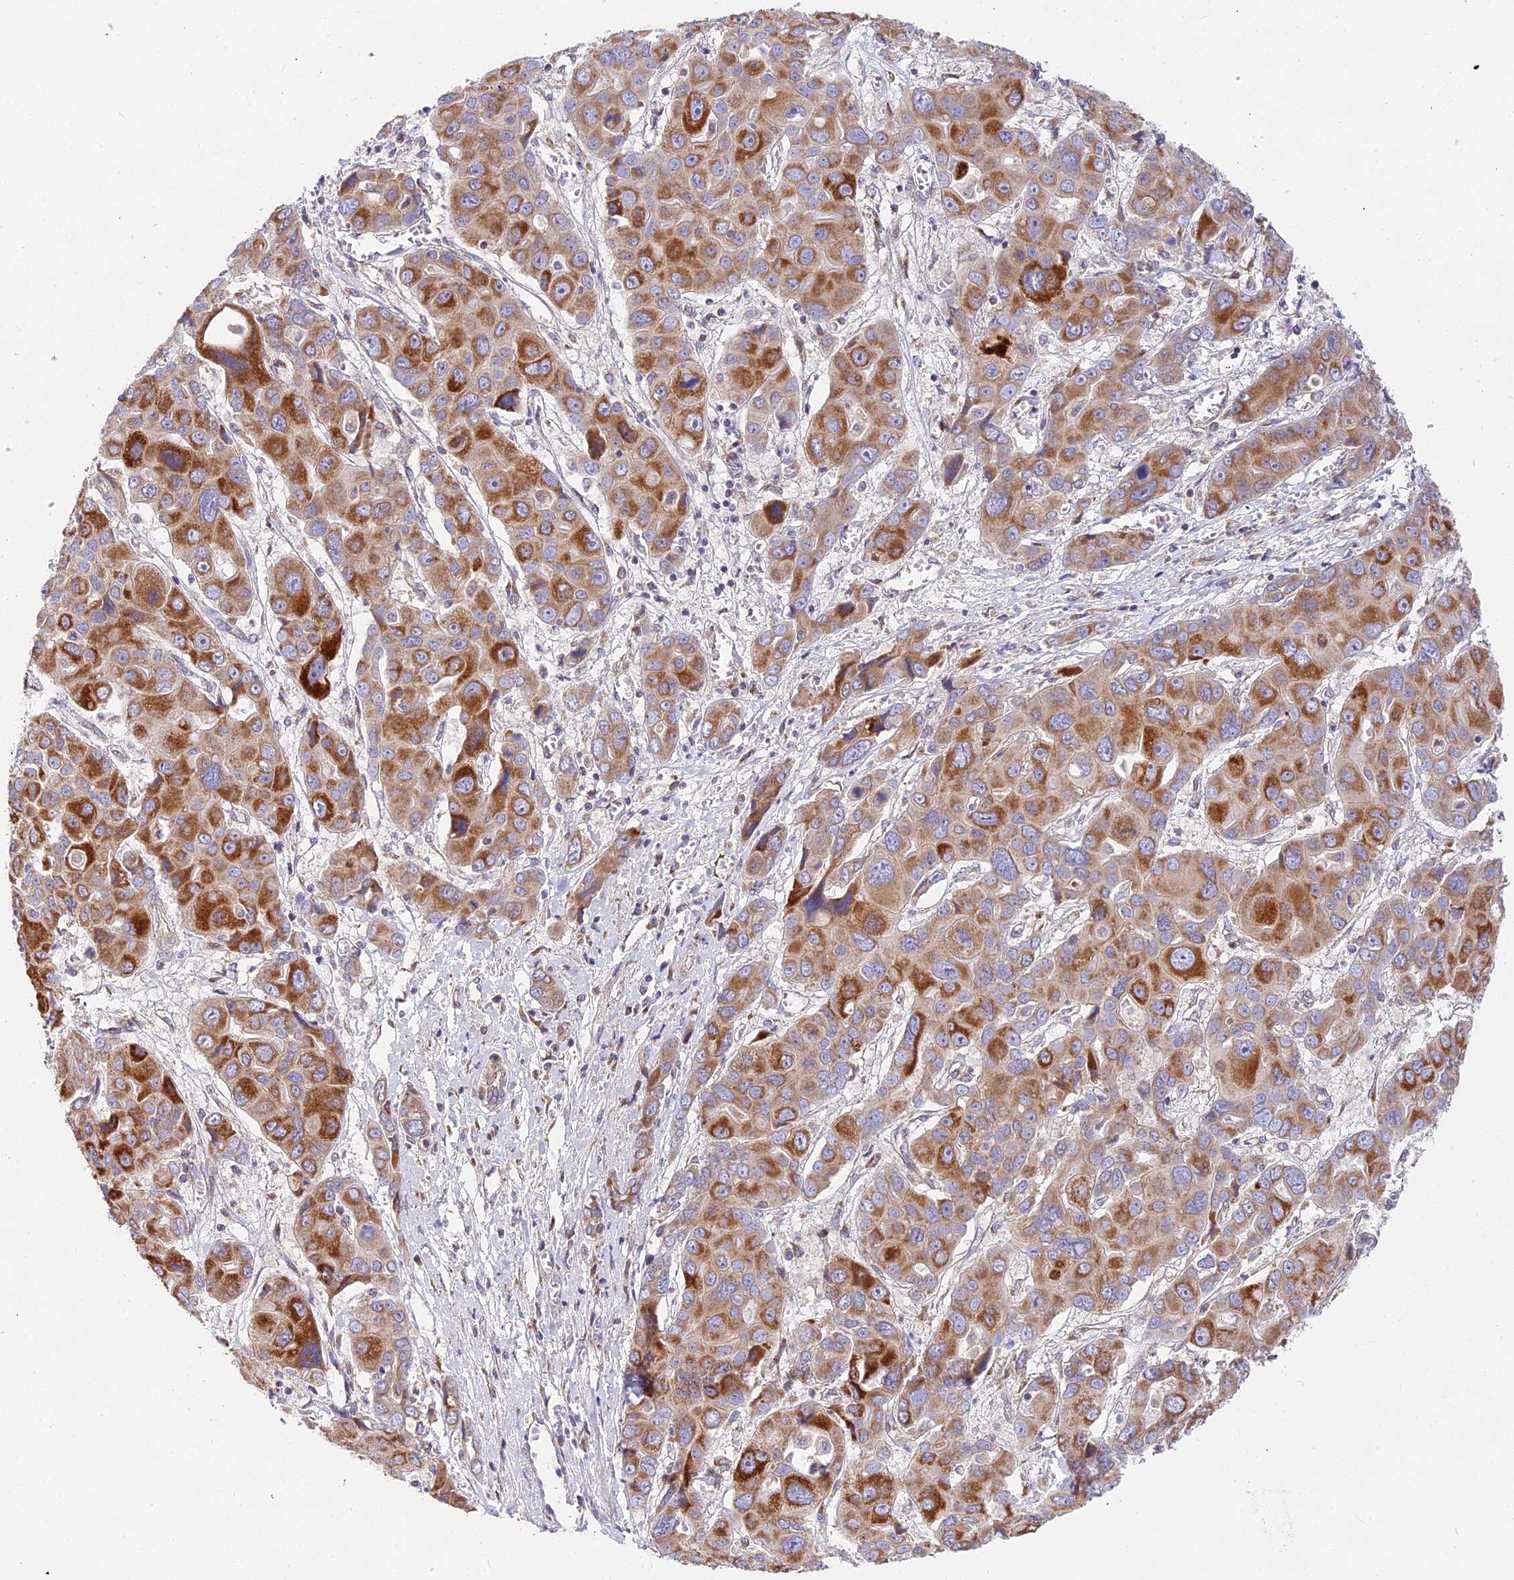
{"staining": {"intensity": "moderate", "quantity": ">75%", "location": "cytoplasmic/membranous"}, "tissue": "liver cancer", "cell_type": "Tumor cells", "image_type": "cancer", "snomed": [{"axis": "morphology", "description": "Cholangiocarcinoma"}, {"axis": "topography", "description": "Liver"}], "caption": "Immunohistochemistry (IHC) of liver cancer demonstrates medium levels of moderate cytoplasmic/membranous positivity in approximately >75% of tumor cells.", "gene": "MRAS", "patient": {"sex": "male", "age": 67}}